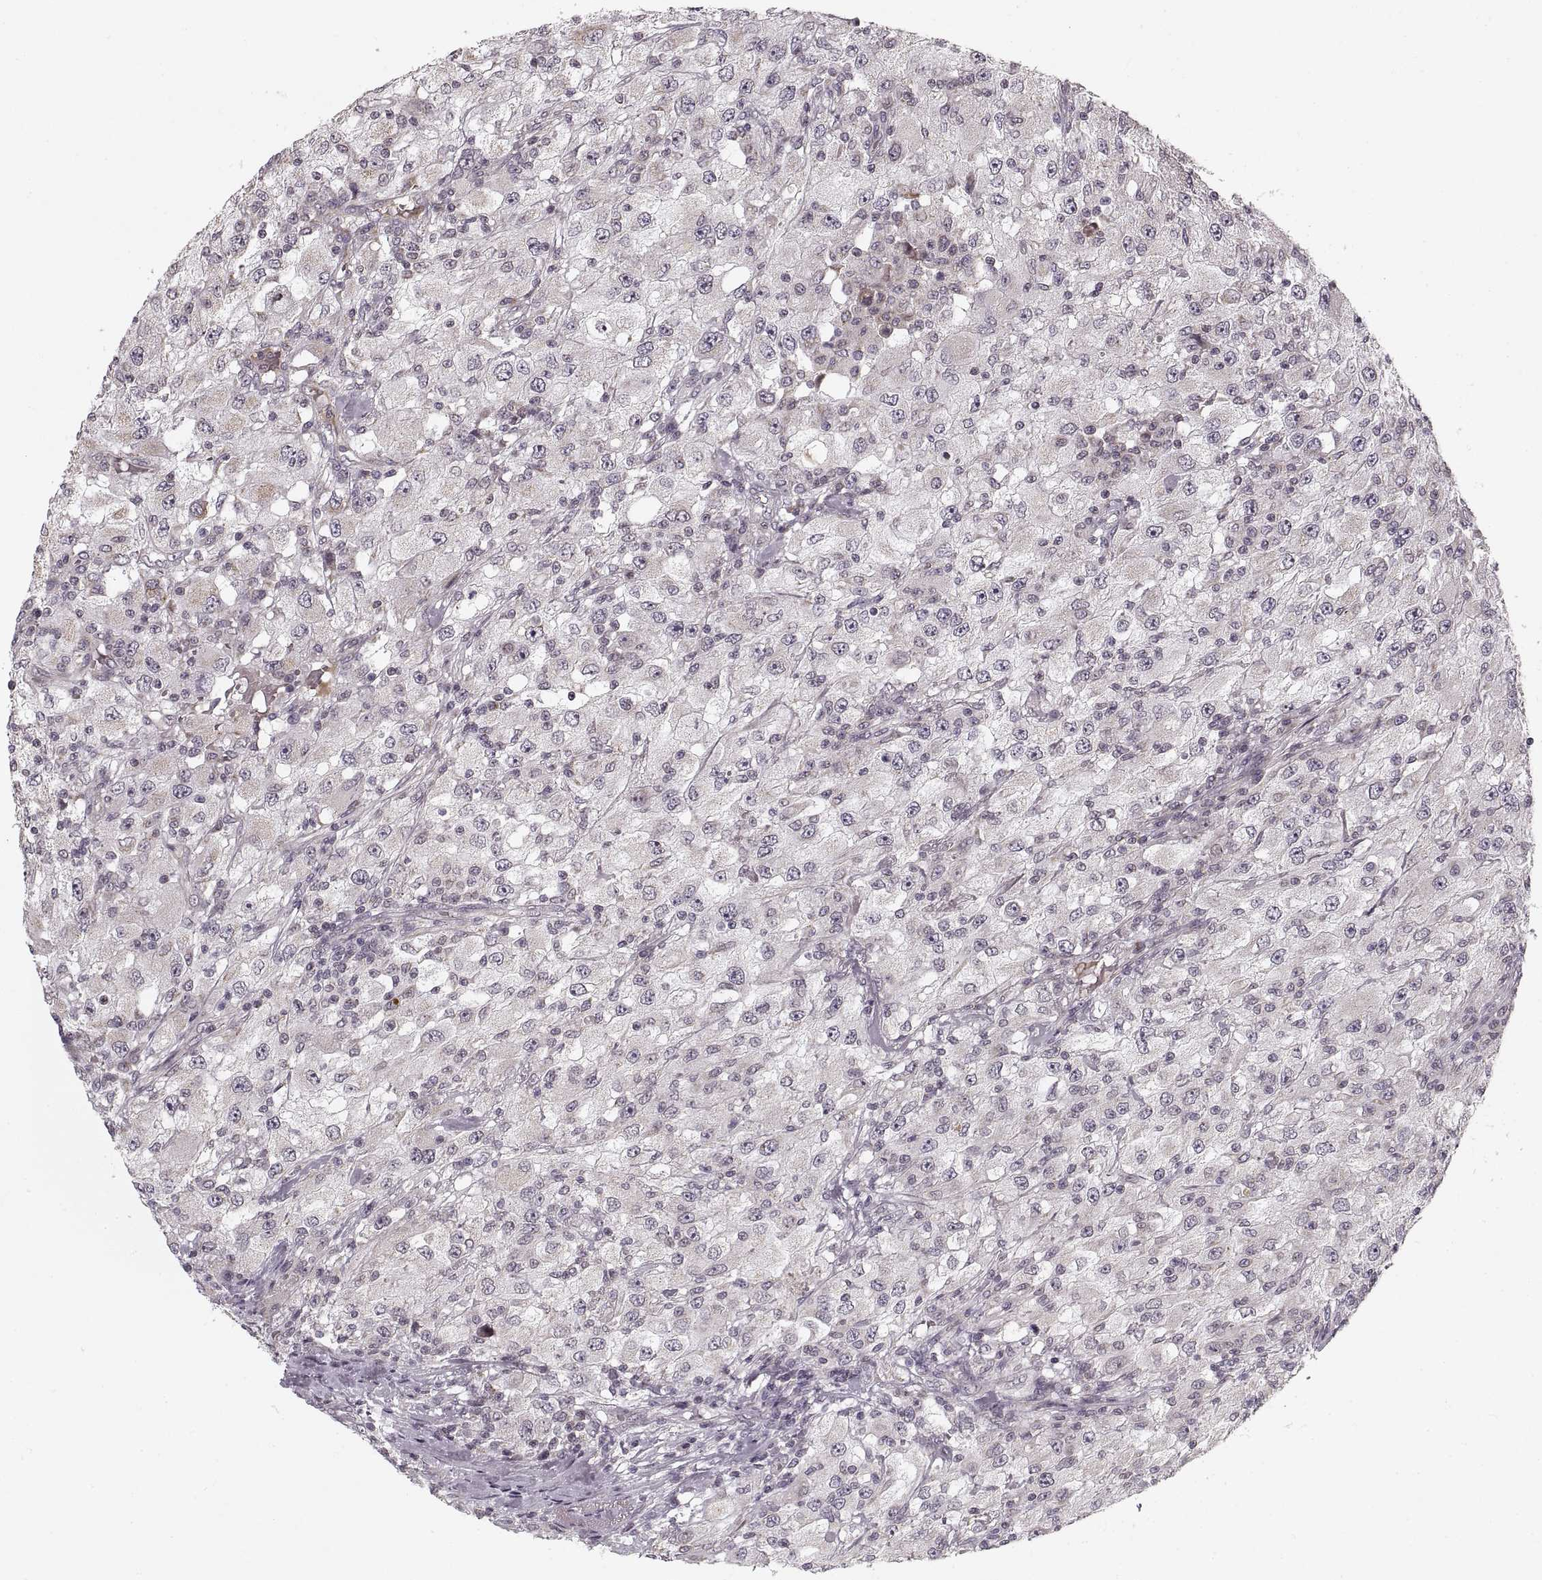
{"staining": {"intensity": "negative", "quantity": "none", "location": "none"}, "tissue": "renal cancer", "cell_type": "Tumor cells", "image_type": "cancer", "snomed": [{"axis": "morphology", "description": "Adenocarcinoma, NOS"}, {"axis": "topography", "description": "Kidney"}], "caption": "Renal cancer (adenocarcinoma) was stained to show a protein in brown. There is no significant staining in tumor cells. (DAB immunohistochemistry visualized using brightfield microscopy, high magnification).", "gene": "ASIC3", "patient": {"sex": "female", "age": 67}}